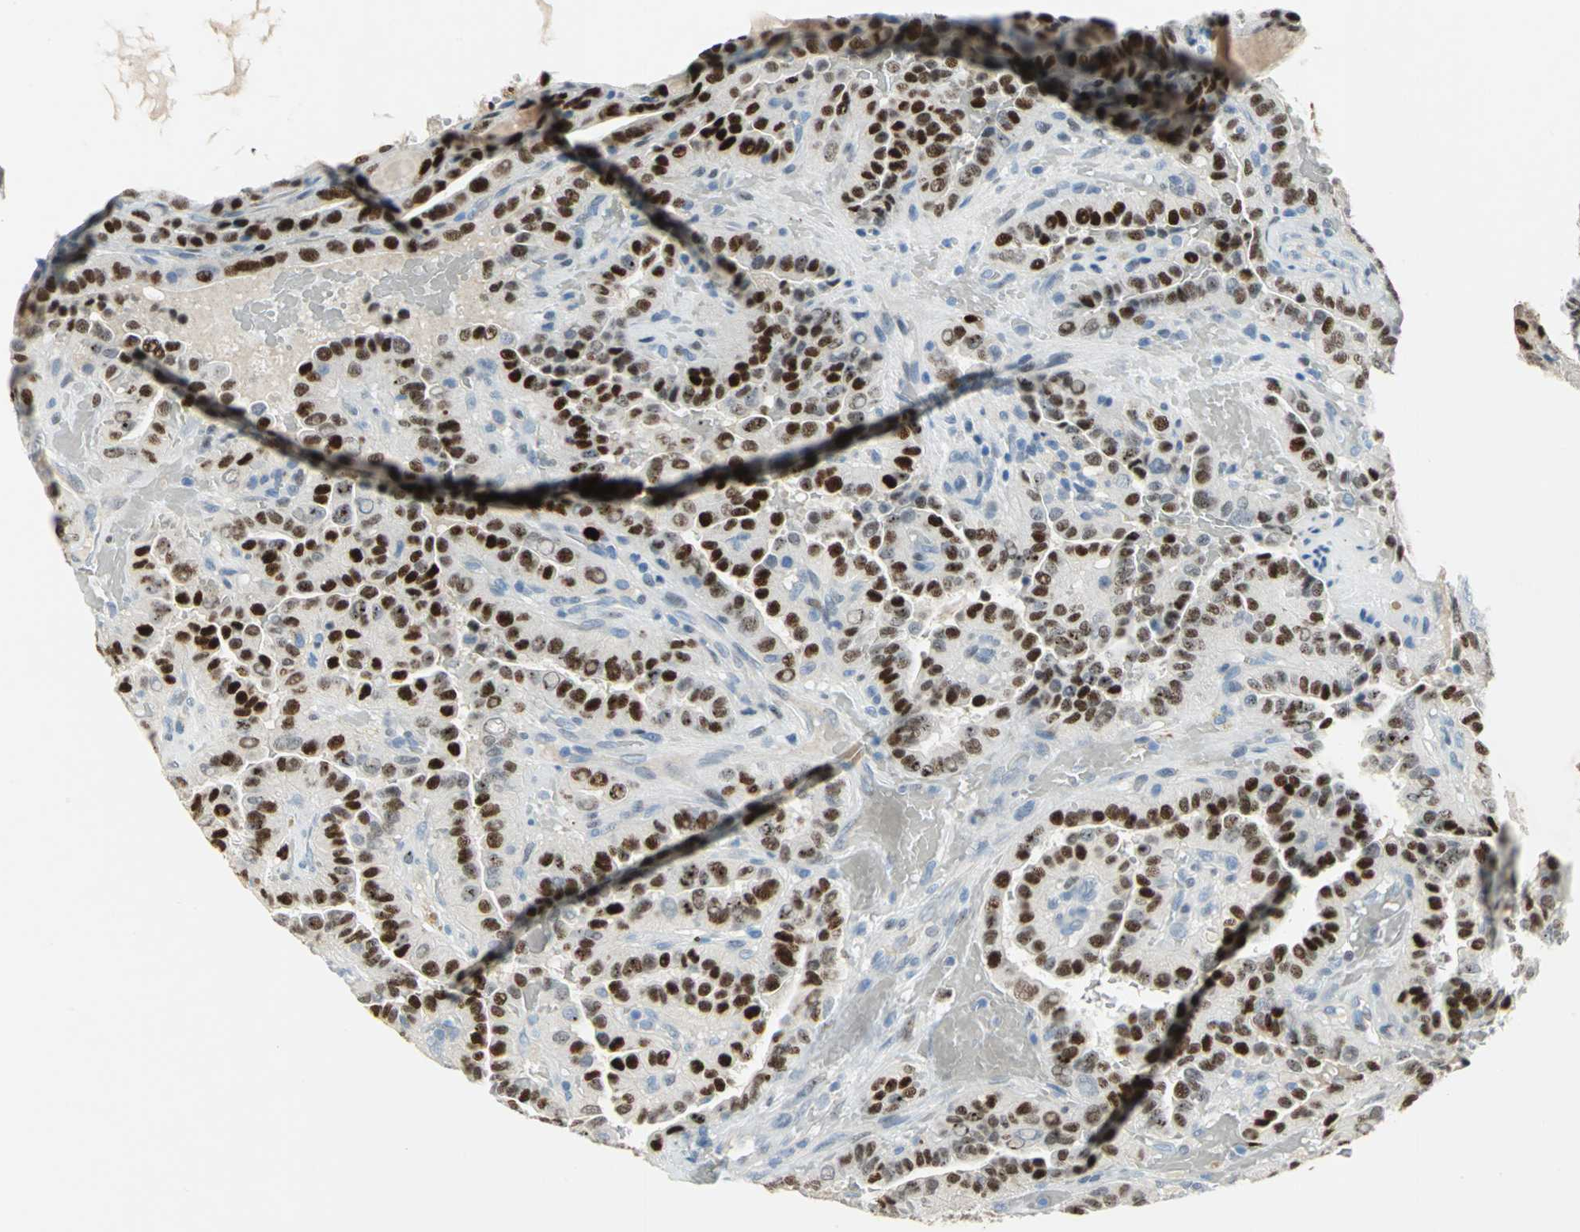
{"staining": {"intensity": "strong", "quantity": ">75%", "location": "nuclear"}, "tissue": "thyroid cancer", "cell_type": "Tumor cells", "image_type": "cancer", "snomed": [{"axis": "morphology", "description": "Papillary adenocarcinoma, NOS"}, {"axis": "topography", "description": "Thyroid gland"}], "caption": "Human thyroid papillary adenocarcinoma stained with a brown dye exhibits strong nuclear positive expression in about >75% of tumor cells.", "gene": "NAB2", "patient": {"sex": "male", "age": 77}}